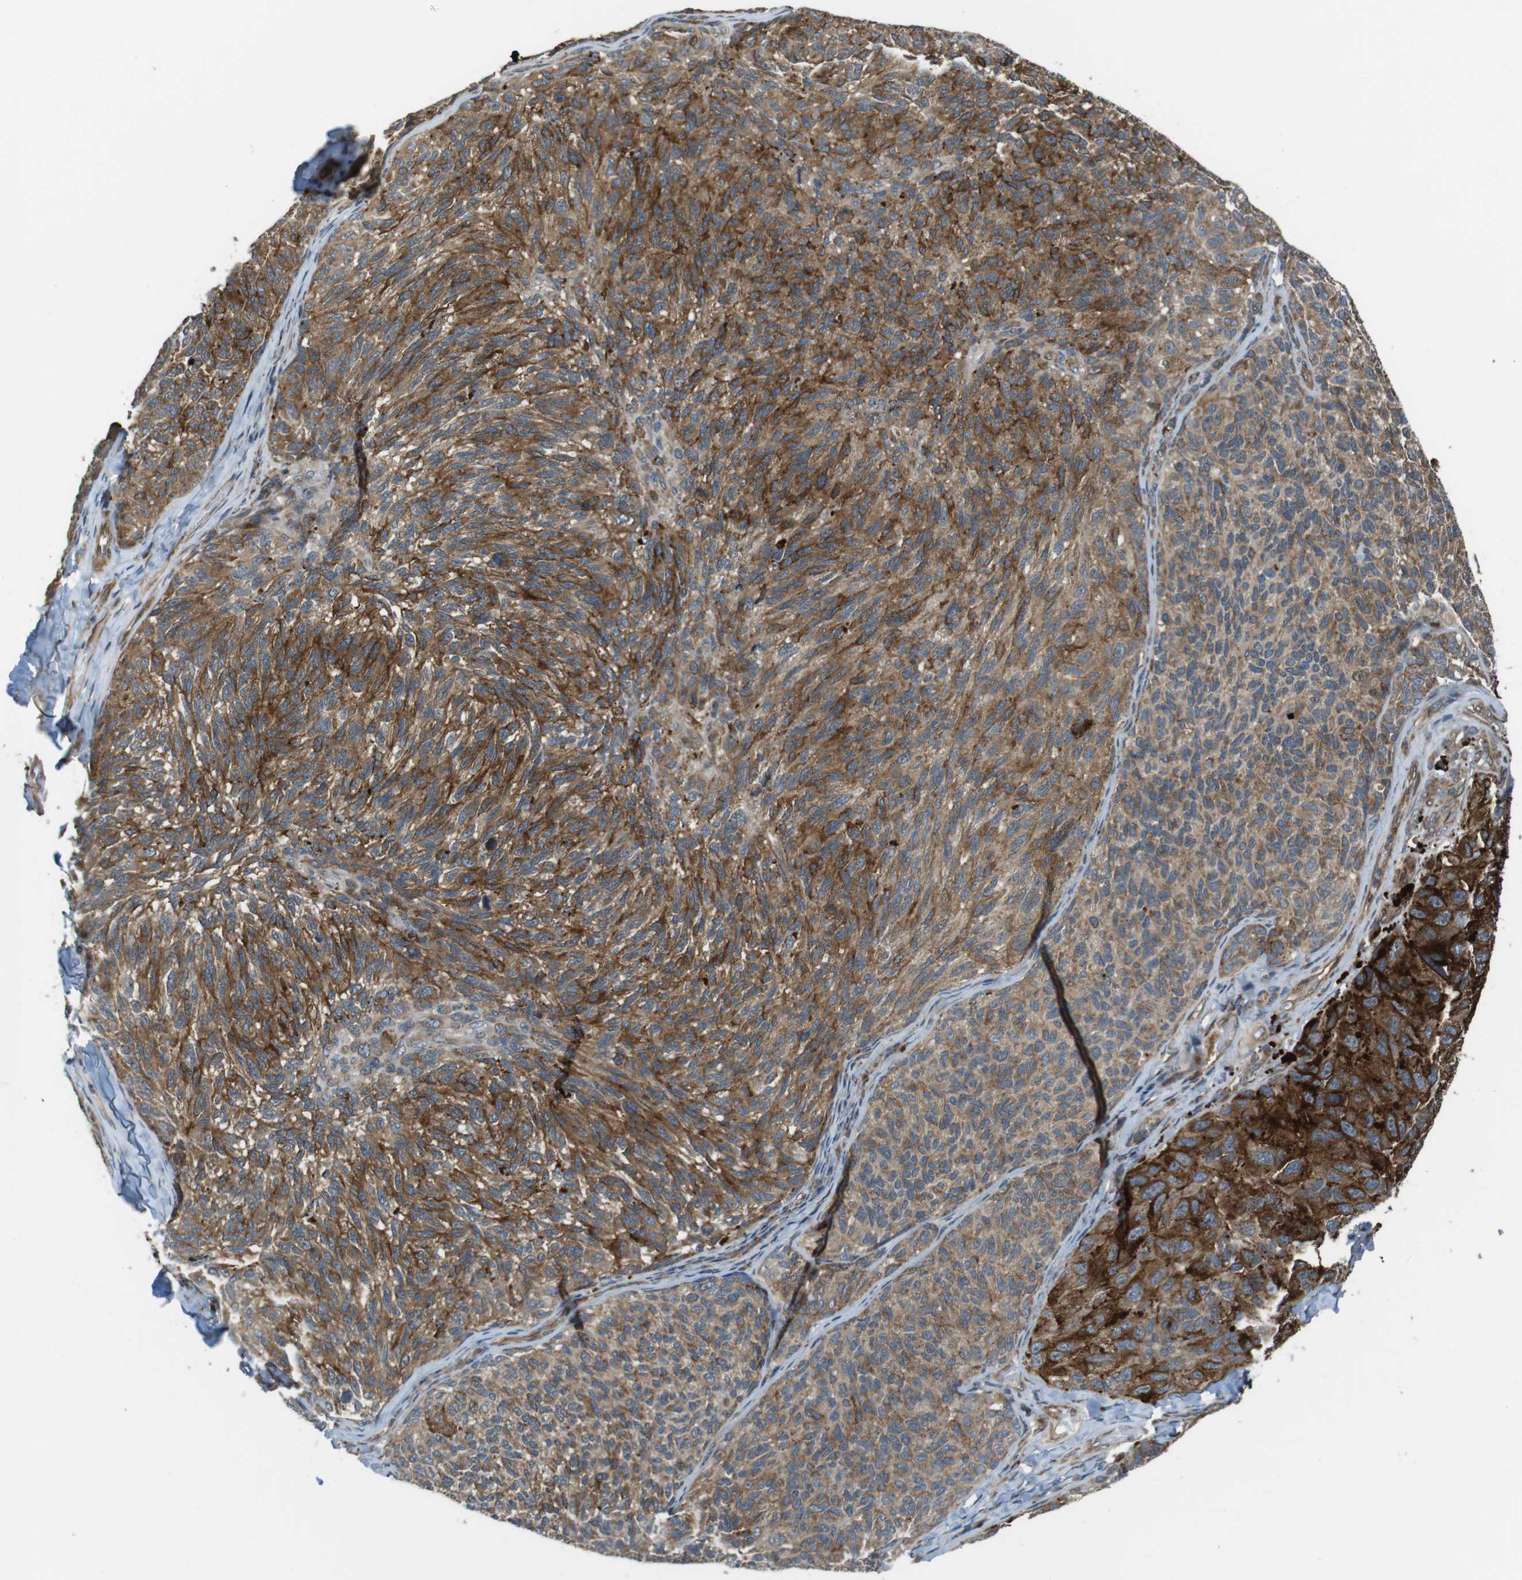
{"staining": {"intensity": "moderate", "quantity": ">75%", "location": "cytoplasmic/membranous"}, "tissue": "melanoma", "cell_type": "Tumor cells", "image_type": "cancer", "snomed": [{"axis": "morphology", "description": "Malignant melanoma, NOS"}, {"axis": "topography", "description": "Skin"}], "caption": "Immunohistochemistry (IHC) of melanoma demonstrates medium levels of moderate cytoplasmic/membranous staining in about >75% of tumor cells.", "gene": "IFFO2", "patient": {"sex": "female", "age": 73}}